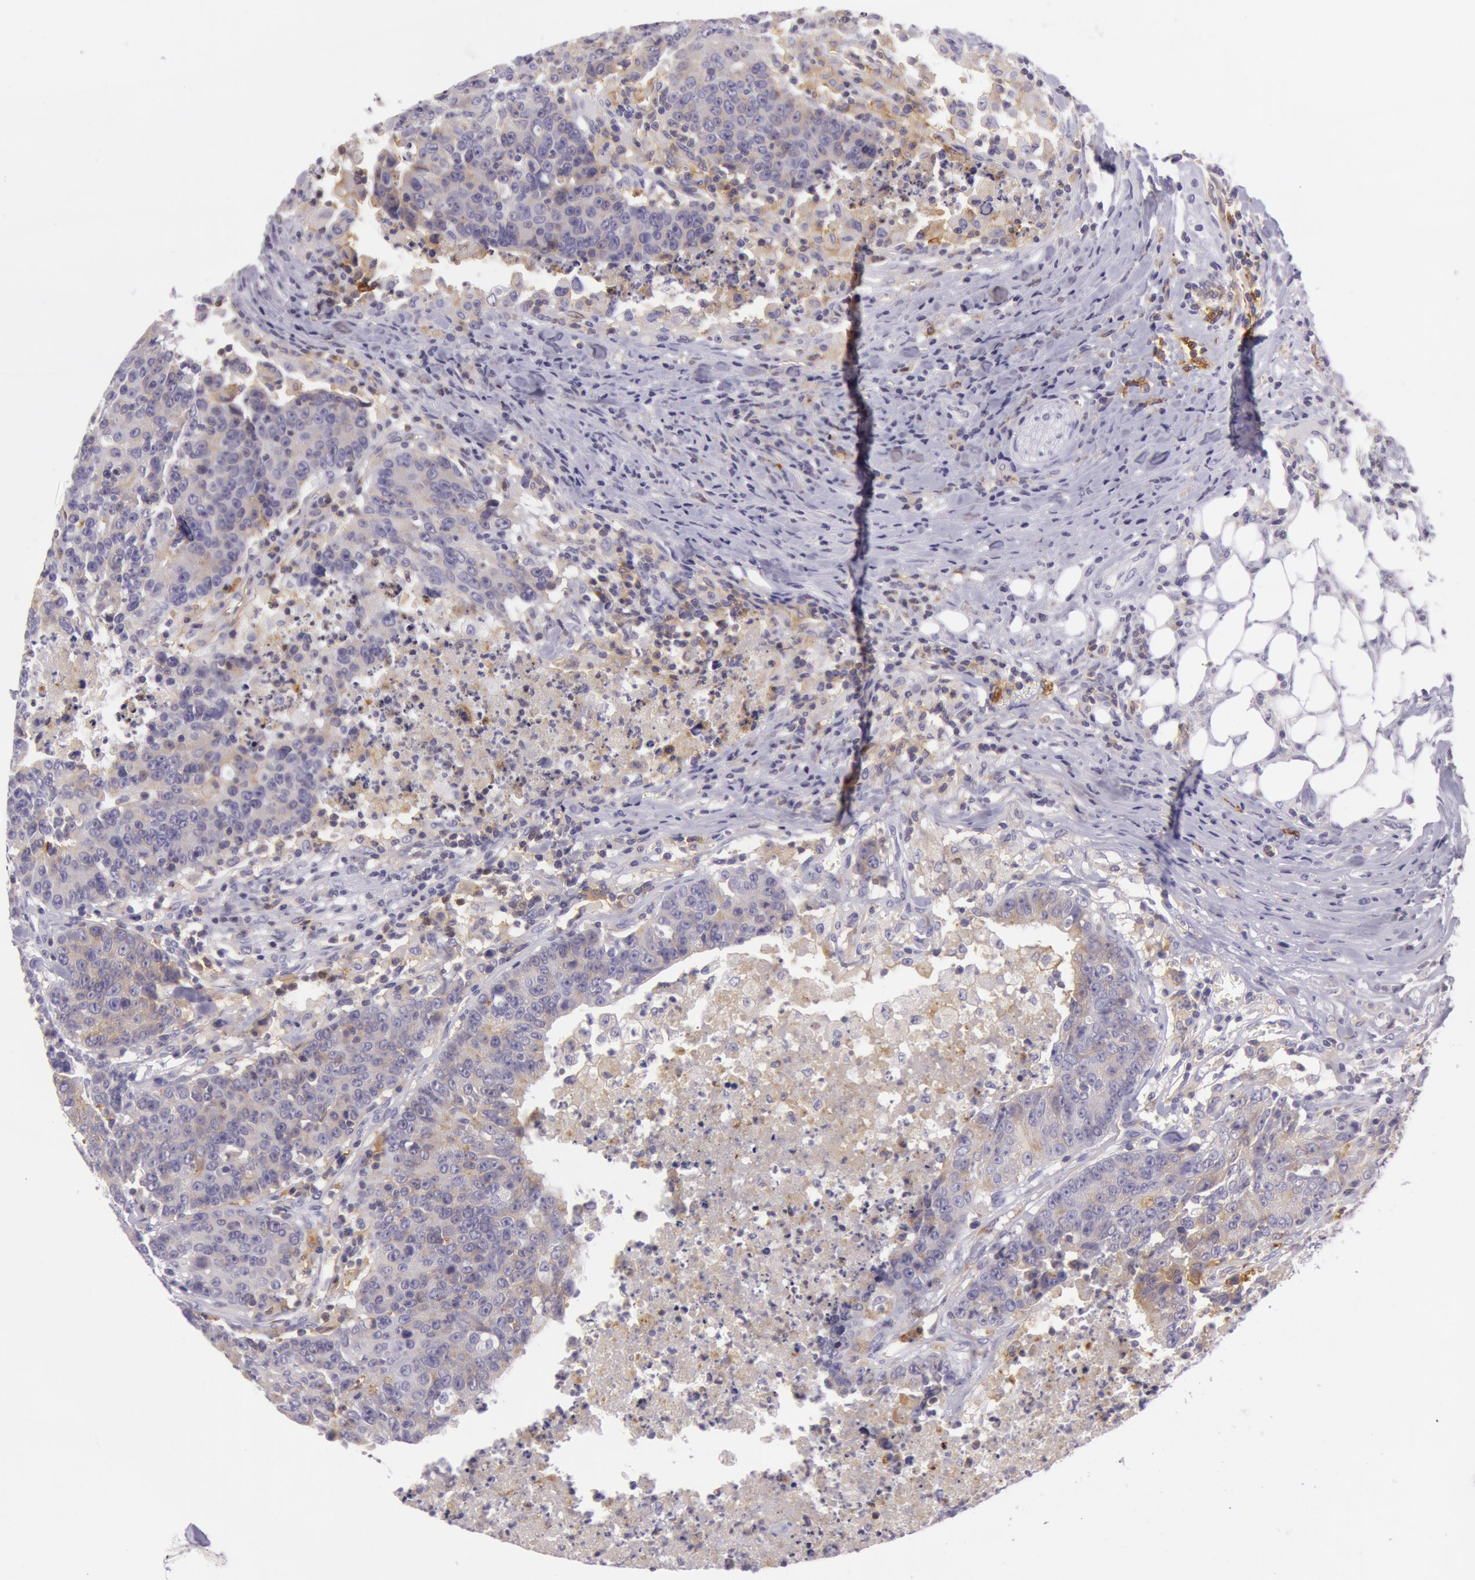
{"staining": {"intensity": "weak", "quantity": "25%-75%", "location": "cytoplasmic/membranous"}, "tissue": "colorectal cancer", "cell_type": "Tumor cells", "image_type": "cancer", "snomed": [{"axis": "morphology", "description": "Adenocarcinoma, NOS"}, {"axis": "topography", "description": "Colon"}], "caption": "IHC micrograph of neoplastic tissue: adenocarcinoma (colorectal) stained using IHC displays low levels of weak protein expression localized specifically in the cytoplasmic/membranous of tumor cells, appearing as a cytoplasmic/membranous brown color.", "gene": "LY75", "patient": {"sex": "female", "age": 53}}